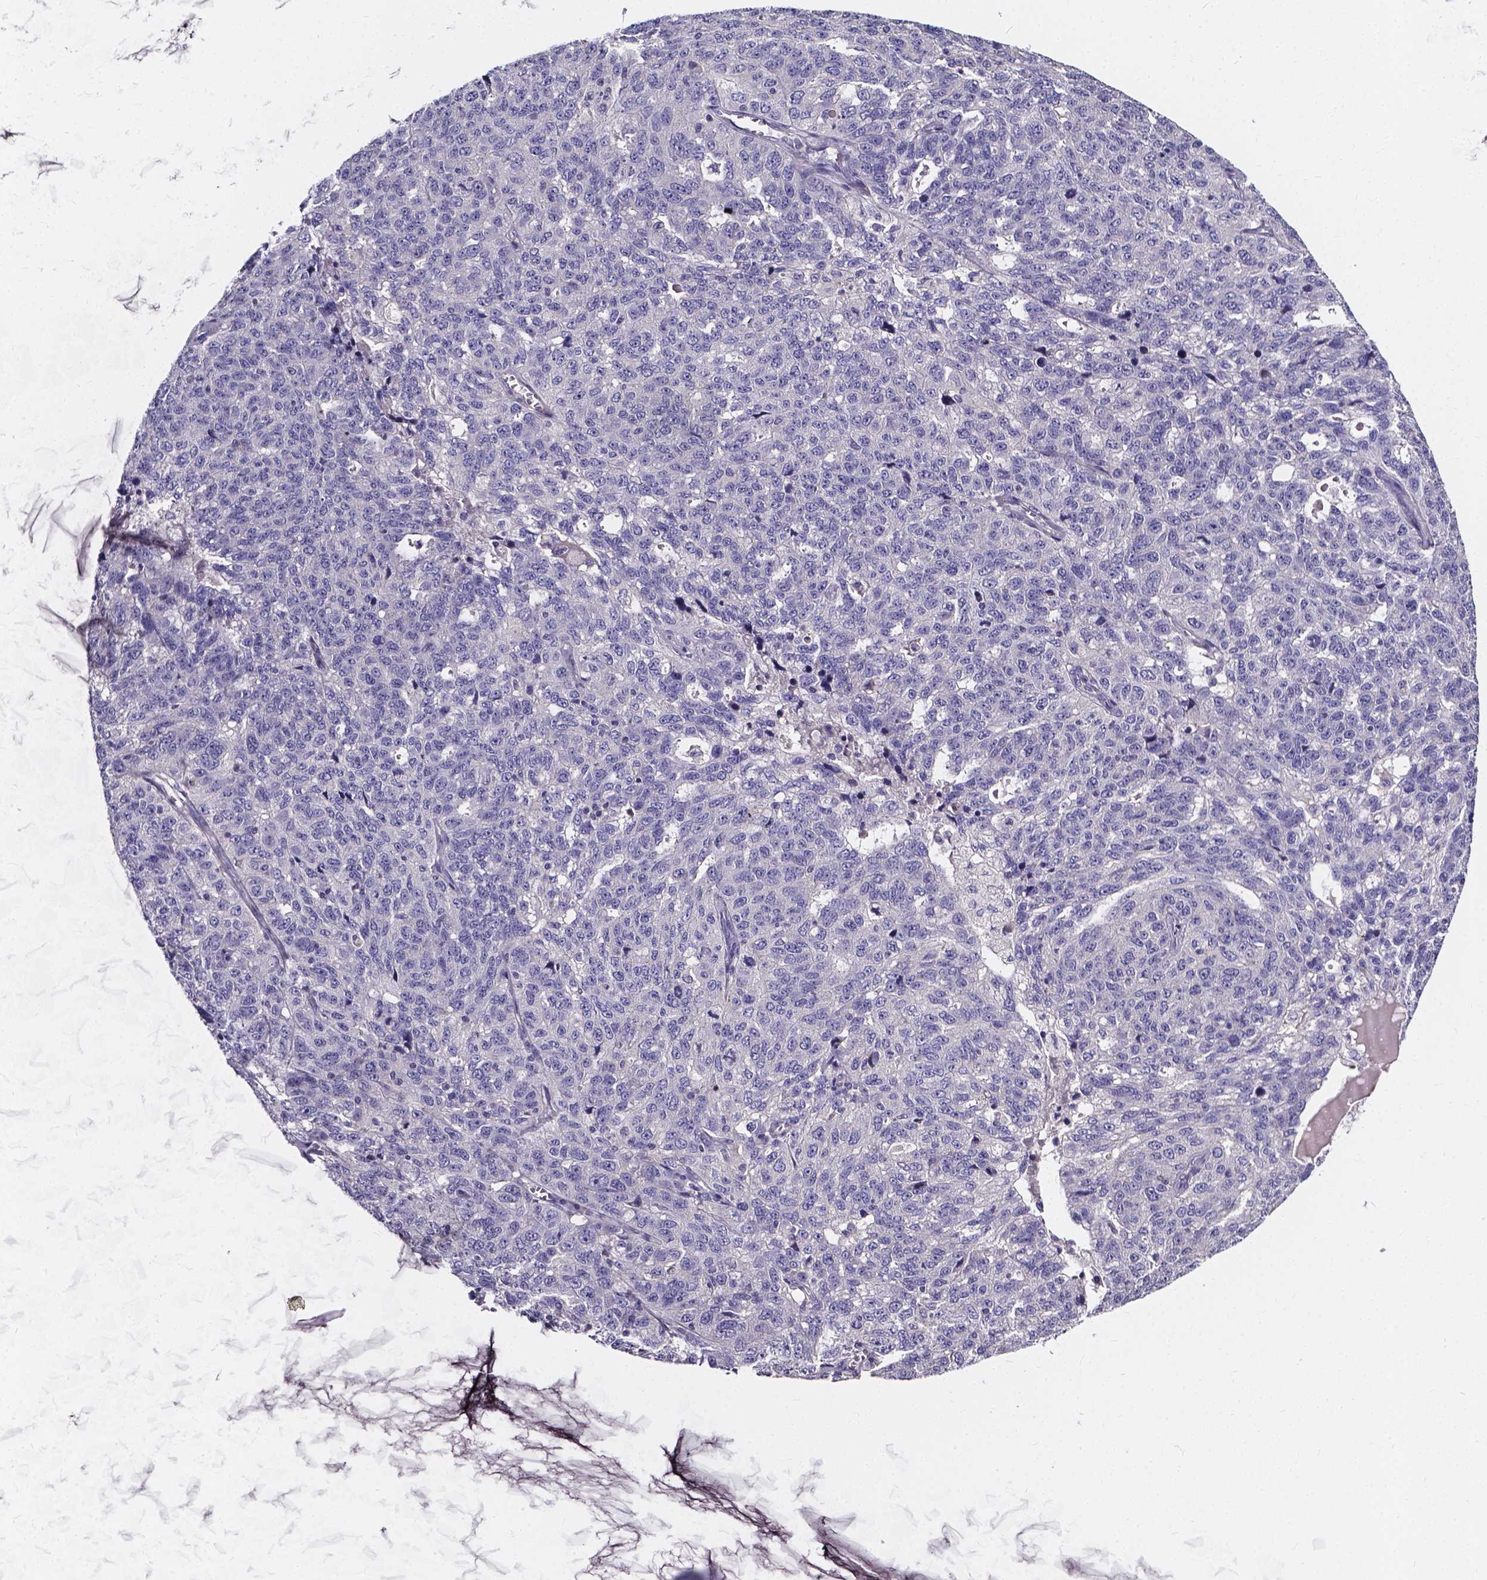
{"staining": {"intensity": "negative", "quantity": "none", "location": "none"}, "tissue": "ovarian cancer", "cell_type": "Tumor cells", "image_type": "cancer", "snomed": [{"axis": "morphology", "description": "Cystadenocarcinoma, serous, NOS"}, {"axis": "topography", "description": "Ovary"}], "caption": "Immunohistochemistry (IHC) micrograph of human serous cystadenocarcinoma (ovarian) stained for a protein (brown), which exhibits no expression in tumor cells. (Brightfield microscopy of DAB (3,3'-diaminobenzidine) IHC at high magnification).", "gene": "CACNG8", "patient": {"sex": "female", "age": 71}}